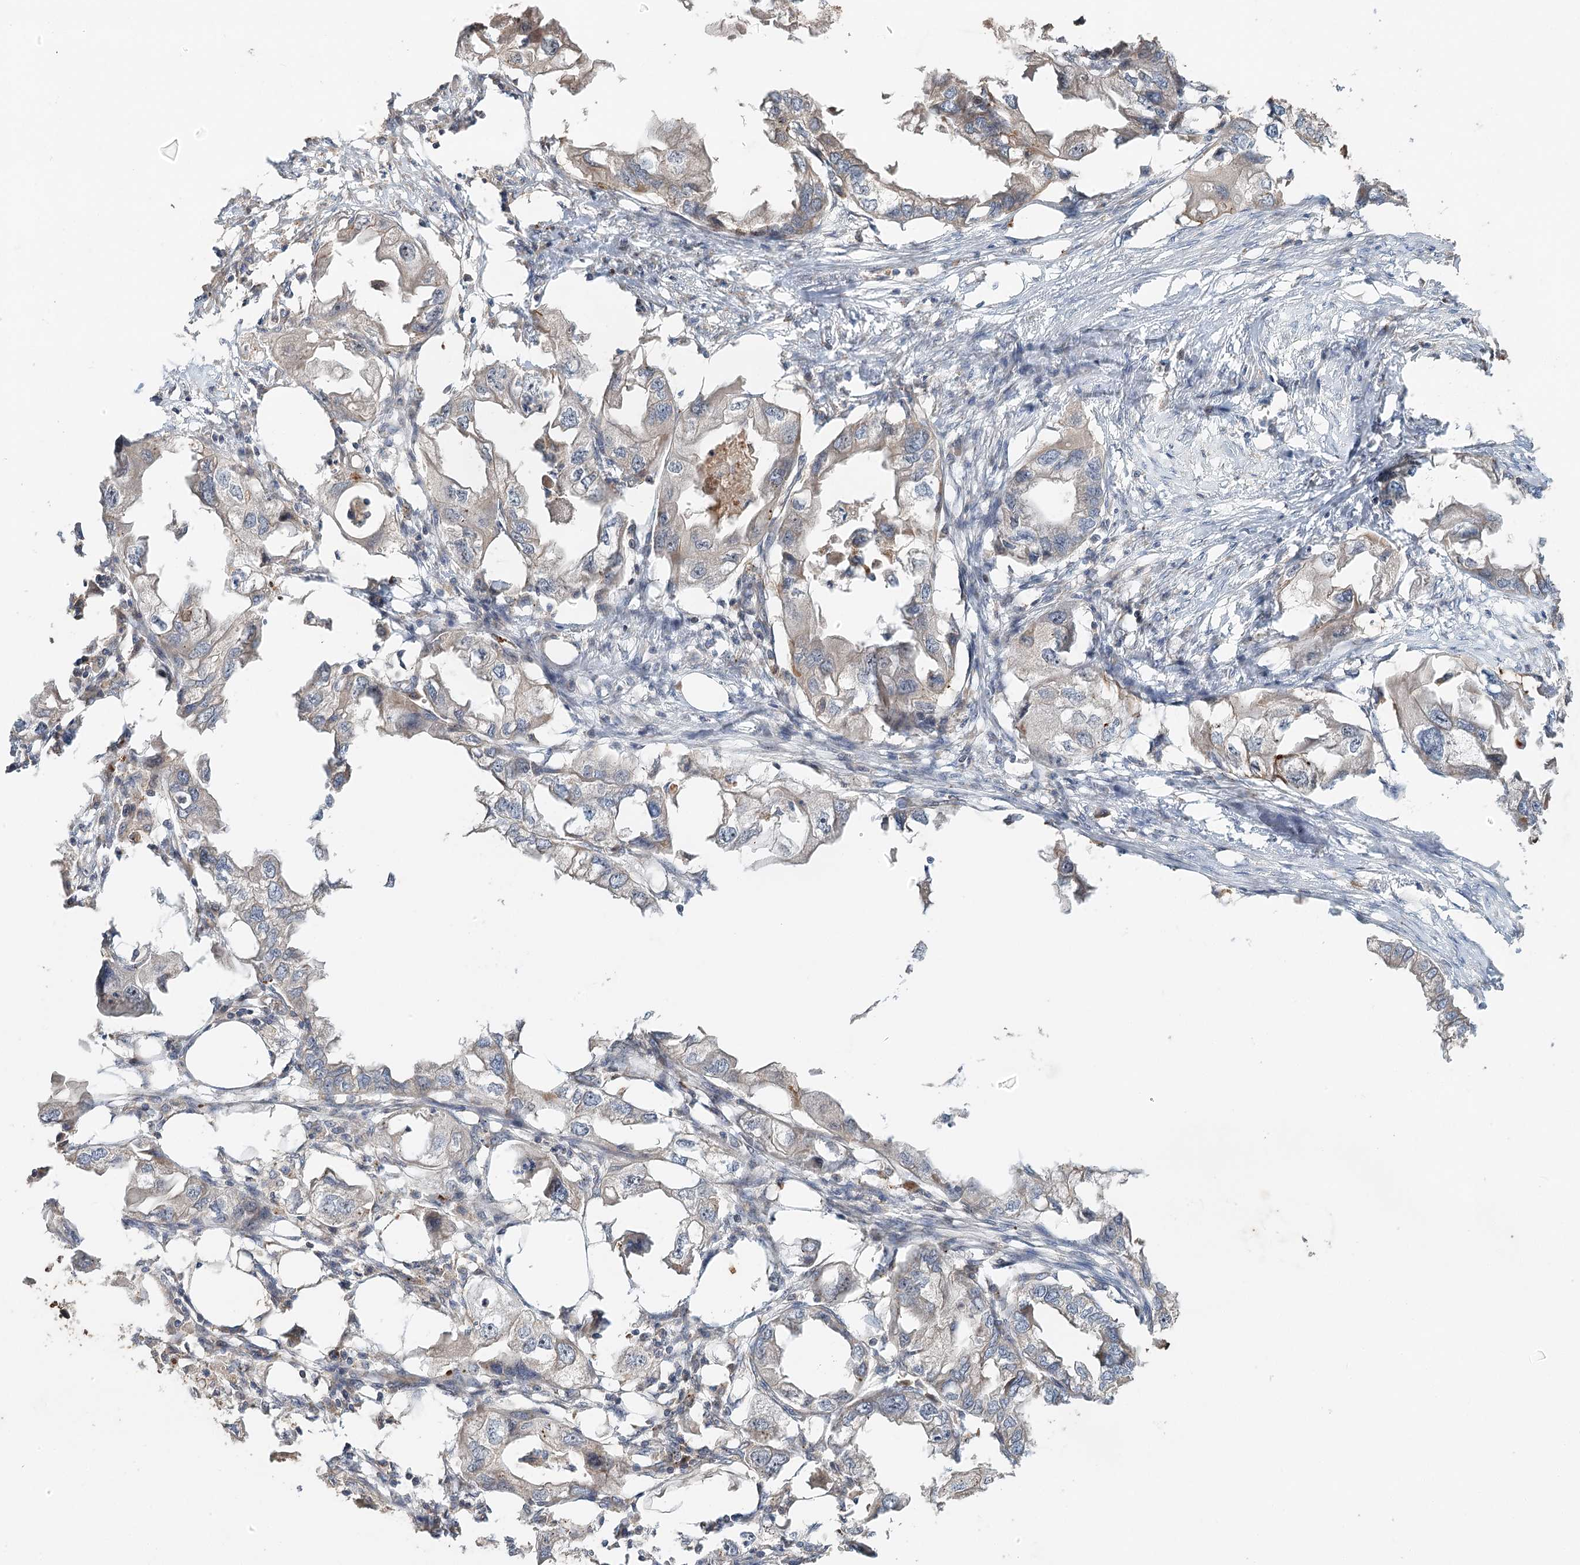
{"staining": {"intensity": "weak", "quantity": "<25%", "location": "cytoplasmic/membranous"}, "tissue": "endometrial cancer", "cell_type": "Tumor cells", "image_type": "cancer", "snomed": [{"axis": "morphology", "description": "Adenocarcinoma, NOS"}, {"axis": "morphology", "description": "Adenocarcinoma, metastatic, NOS"}, {"axis": "topography", "description": "Adipose tissue"}, {"axis": "topography", "description": "Endometrium"}], "caption": "A photomicrograph of human endometrial adenocarcinoma is negative for staining in tumor cells. Brightfield microscopy of IHC stained with DAB (3,3'-diaminobenzidine) (brown) and hematoxylin (blue), captured at high magnification.", "gene": "RAPGEF6", "patient": {"sex": "female", "age": 67}}